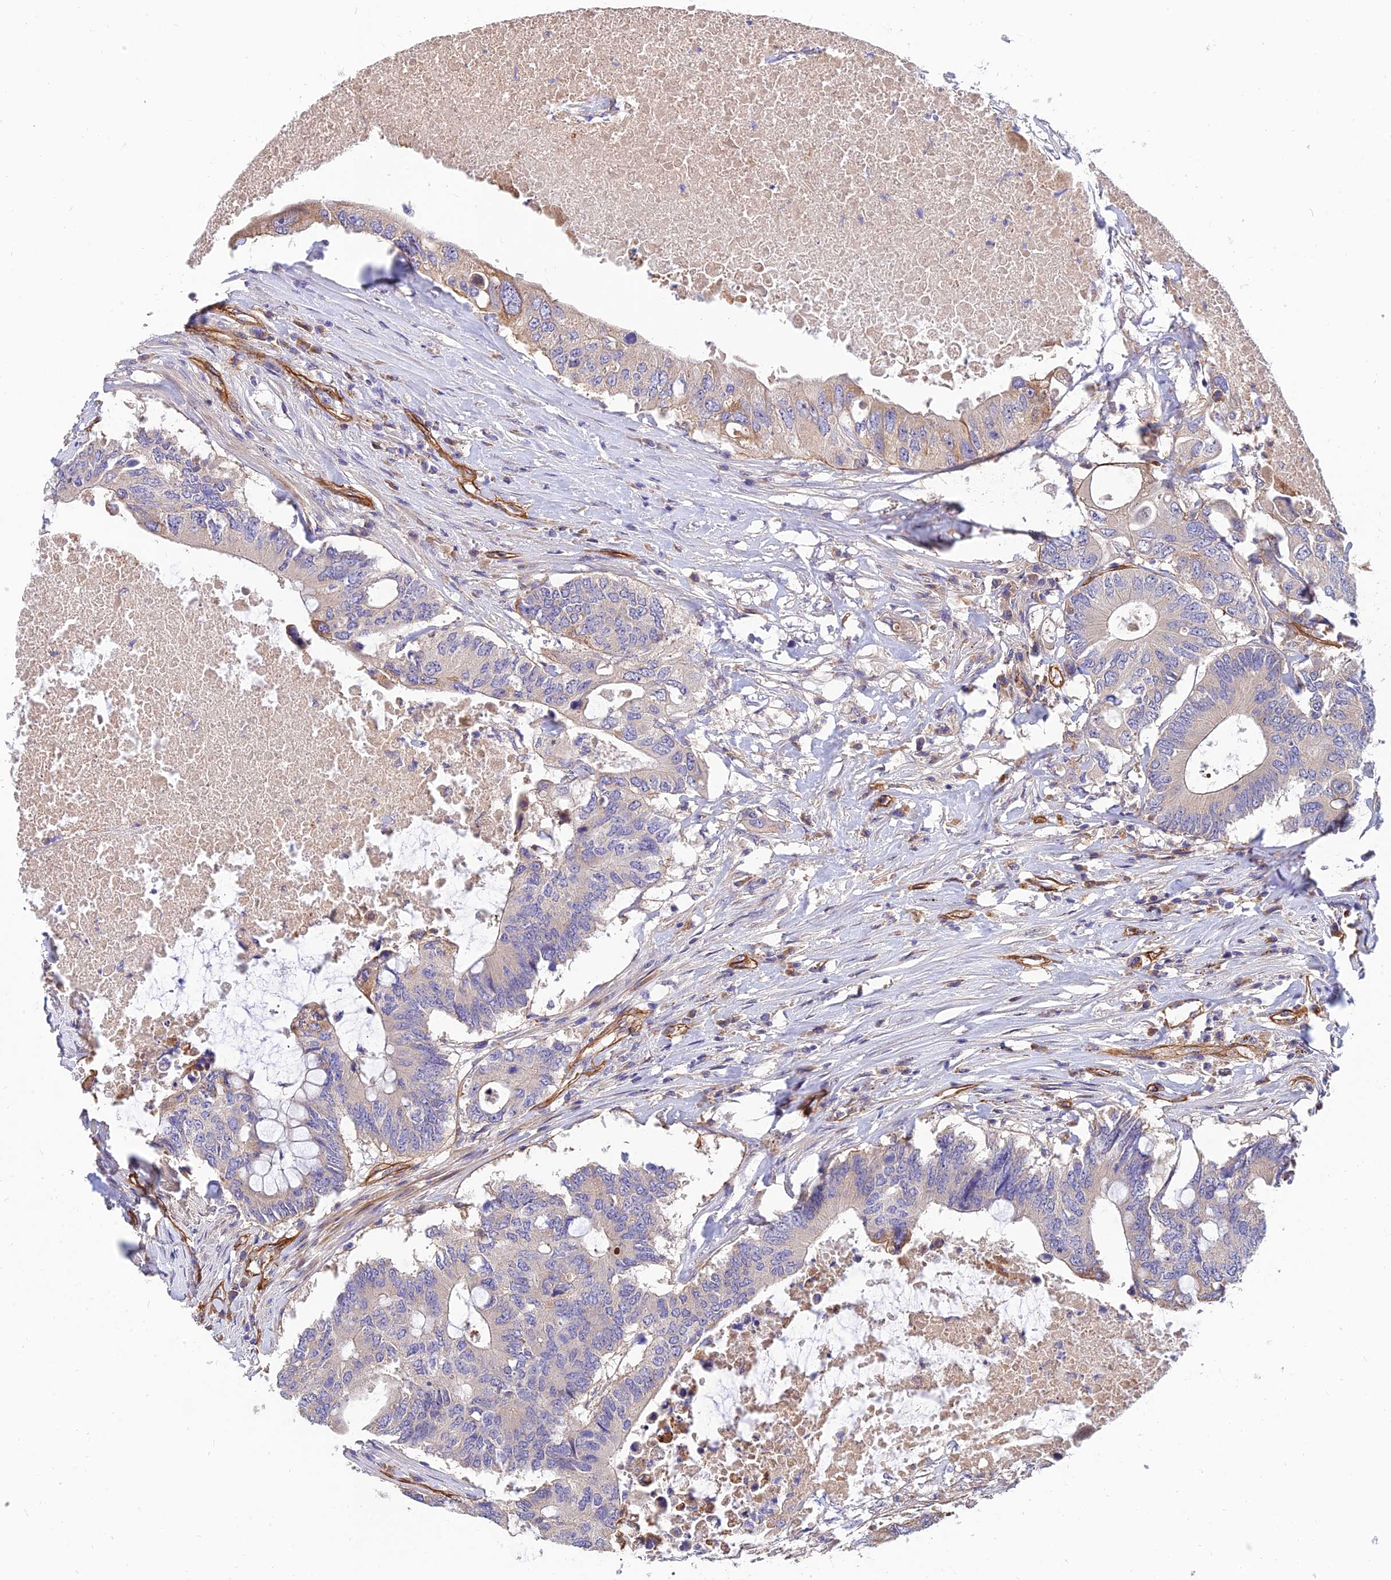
{"staining": {"intensity": "weak", "quantity": "<25%", "location": "cytoplasmic/membranous"}, "tissue": "colorectal cancer", "cell_type": "Tumor cells", "image_type": "cancer", "snomed": [{"axis": "morphology", "description": "Adenocarcinoma, NOS"}, {"axis": "topography", "description": "Colon"}], "caption": "This is an immunohistochemistry photomicrograph of colorectal adenocarcinoma. There is no staining in tumor cells.", "gene": "MRPL35", "patient": {"sex": "male", "age": 71}}